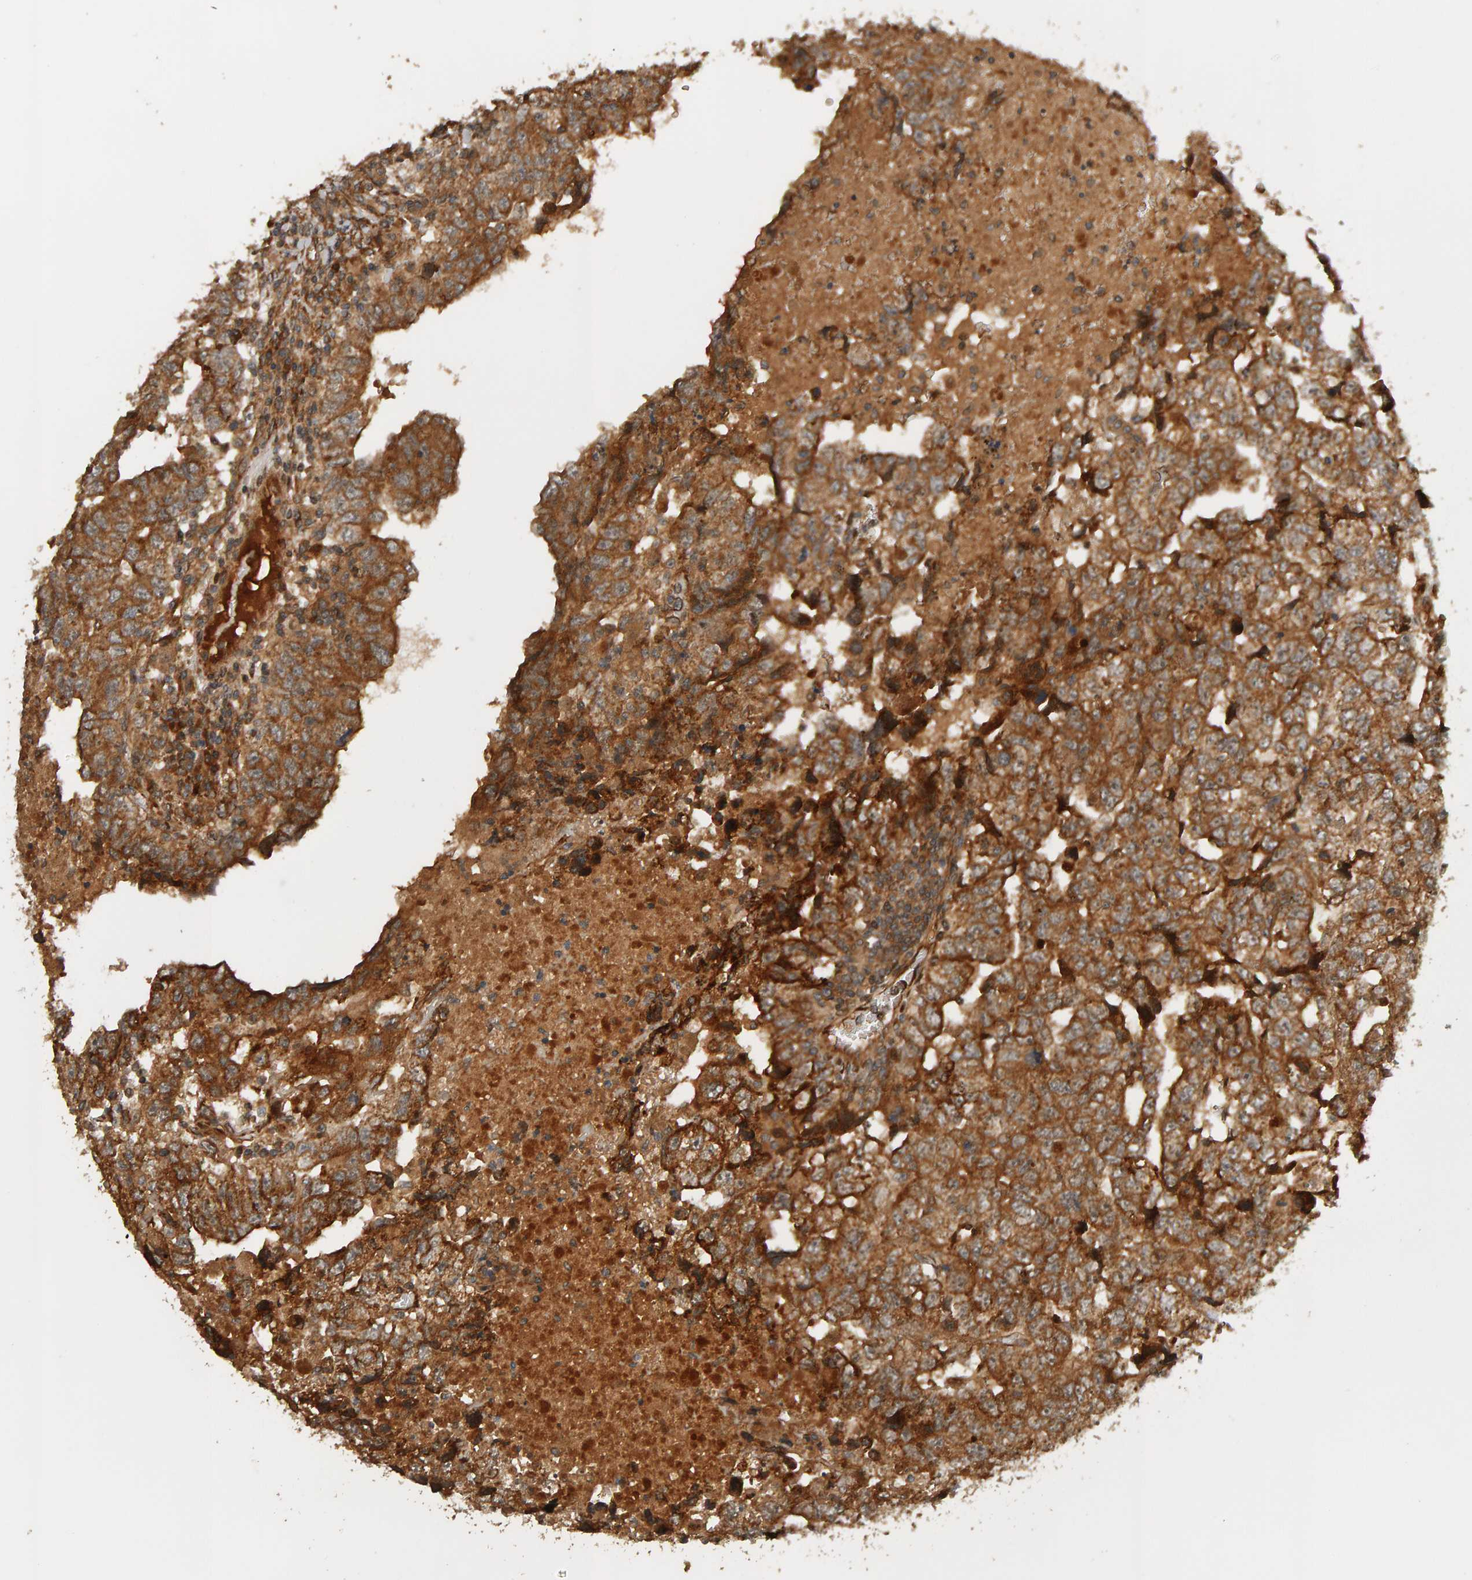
{"staining": {"intensity": "strong", "quantity": ">75%", "location": "cytoplasmic/membranous"}, "tissue": "testis cancer", "cell_type": "Tumor cells", "image_type": "cancer", "snomed": [{"axis": "morphology", "description": "Carcinoma, Embryonal, NOS"}, {"axis": "topography", "description": "Testis"}], "caption": "Human testis cancer (embryonal carcinoma) stained with a protein marker demonstrates strong staining in tumor cells.", "gene": "ZFAND1", "patient": {"sex": "male", "age": 36}}